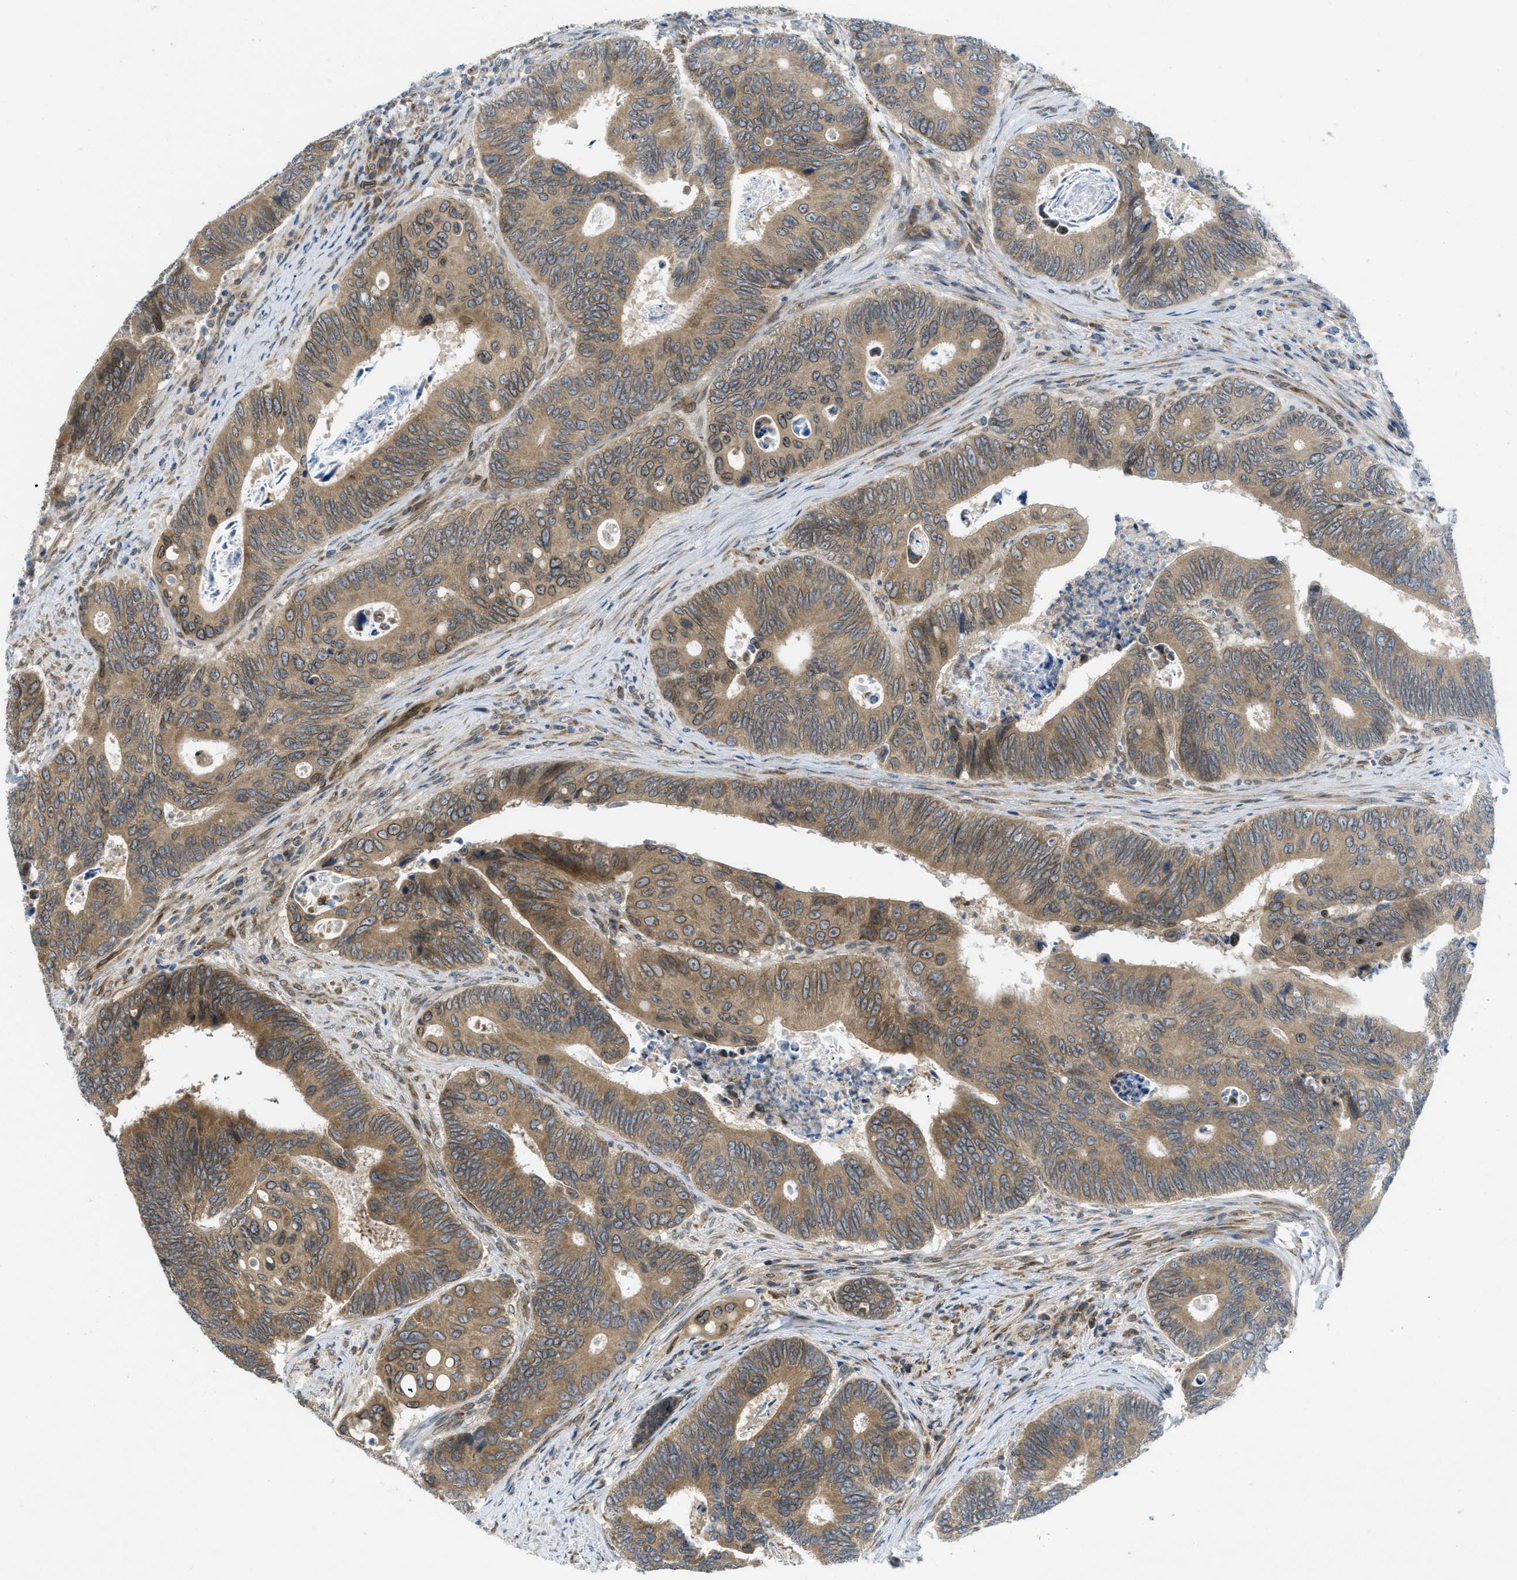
{"staining": {"intensity": "moderate", "quantity": ">75%", "location": "cytoplasmic/membranous"}, "tissue": "colorectal cancer", "cell_type": "Tumor cells", "image_type": "cancer", "snomed": [{"axis": "morphology", "description": "Inflammation, NOS"}, {"axis": "morphology", "description": "Adenocarcinoma, NOS"}, {"axis": "topography", "description": "Colon"}], "caption": "Colorectal cancer stained with a brown dye demonstrates moderate cytoplasmic/membranous positive staining in approximately >75% of tumor cells.", "gene": "EIF2AK3", "patient": {"sex": "male", "age": 72}}